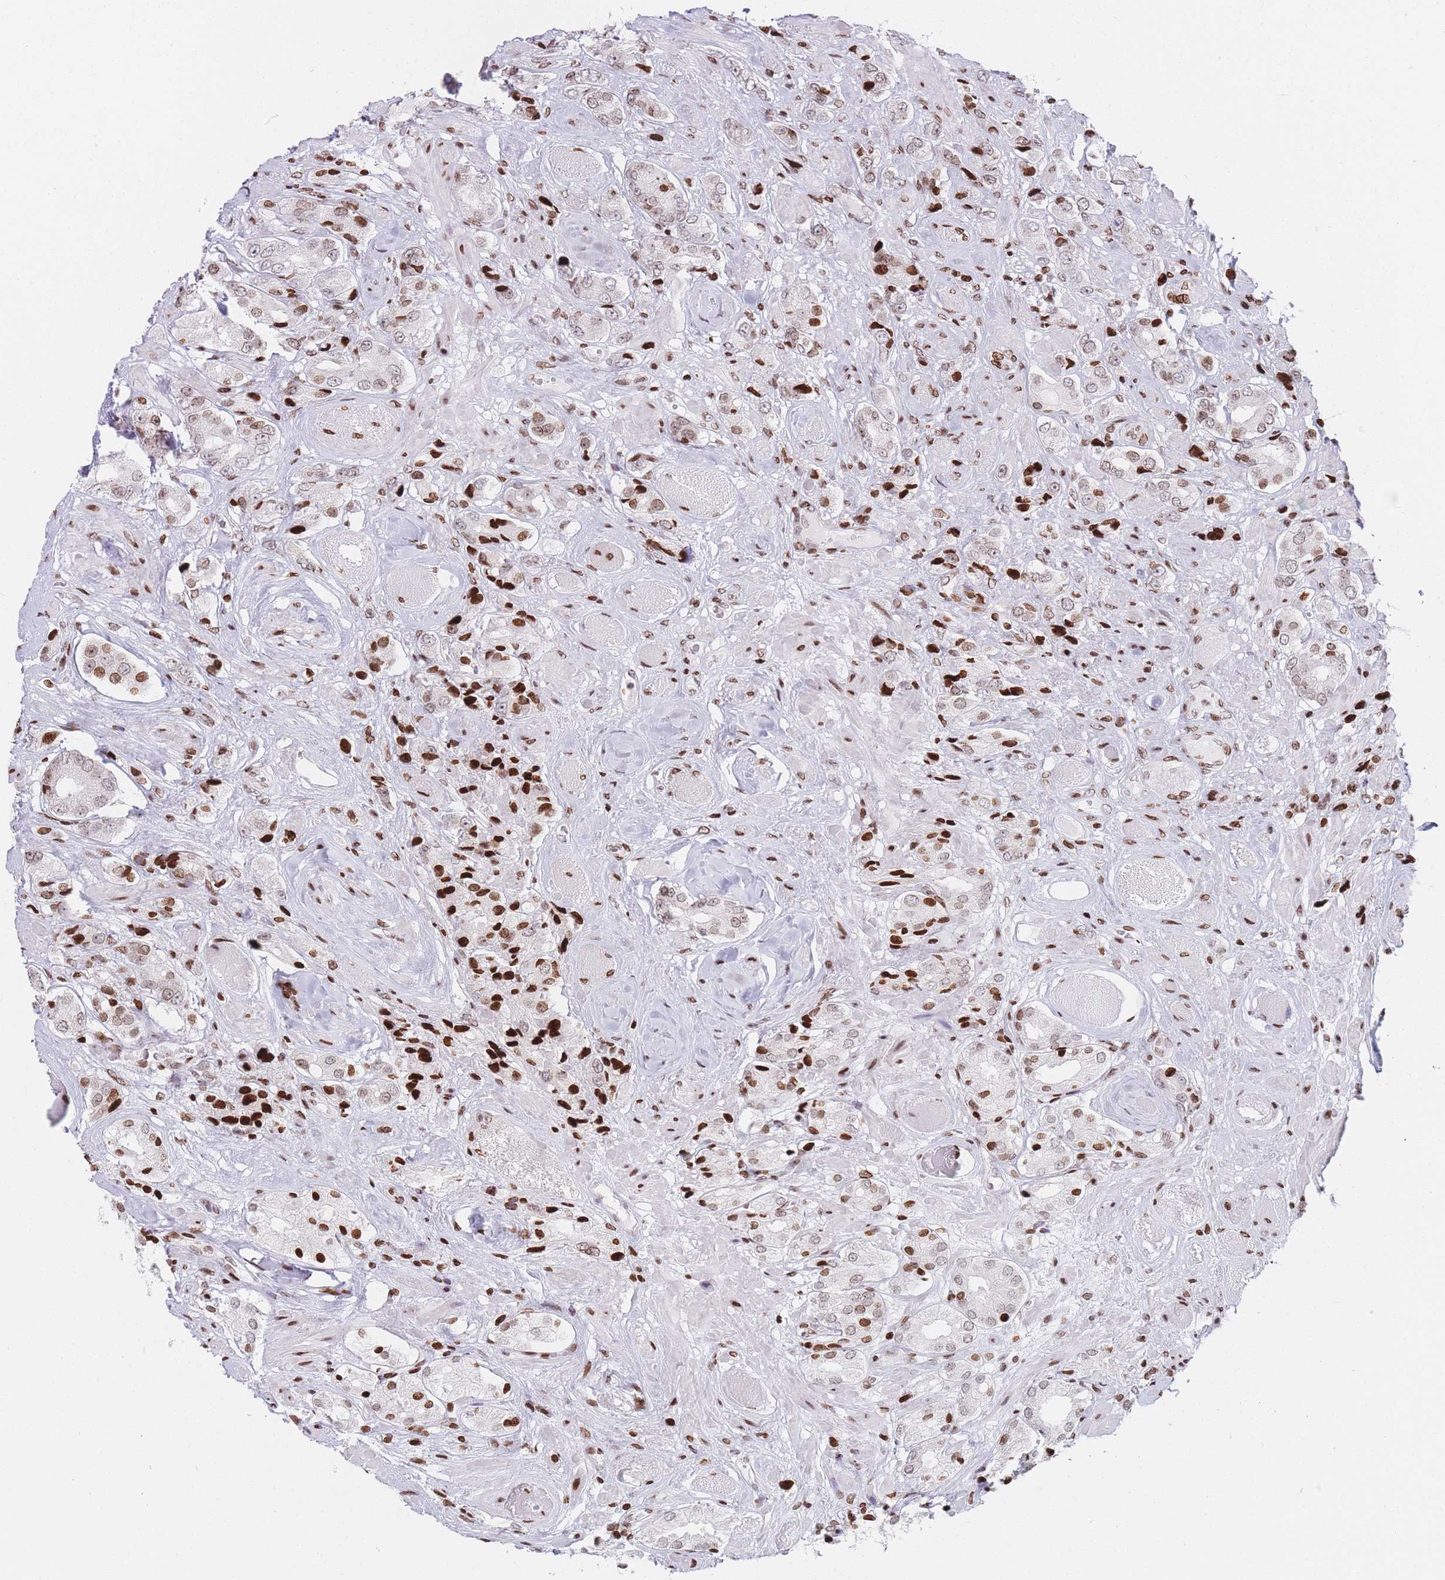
{"staining": {"intensity": "strong", "quantity": ">75%", "location": "nuclear"}, "tissue": "prostate cancer", "cell_type": "Tumor cells", "image_type": "cancer", "snomed": [{"axis": "morphology", "description": "Adenocarcinoma, High grade"}, {"axis": "topography", "description": "Prostate and seminal vesicle, NOS"}], "caption": "Protein staining of high-grade adenocarcinoma (prostate) tissue reveals strong nuclear staining in about >75% of tumor cells.", "gene": "AK9", "patient": {"sex": "male", "age": 64}}